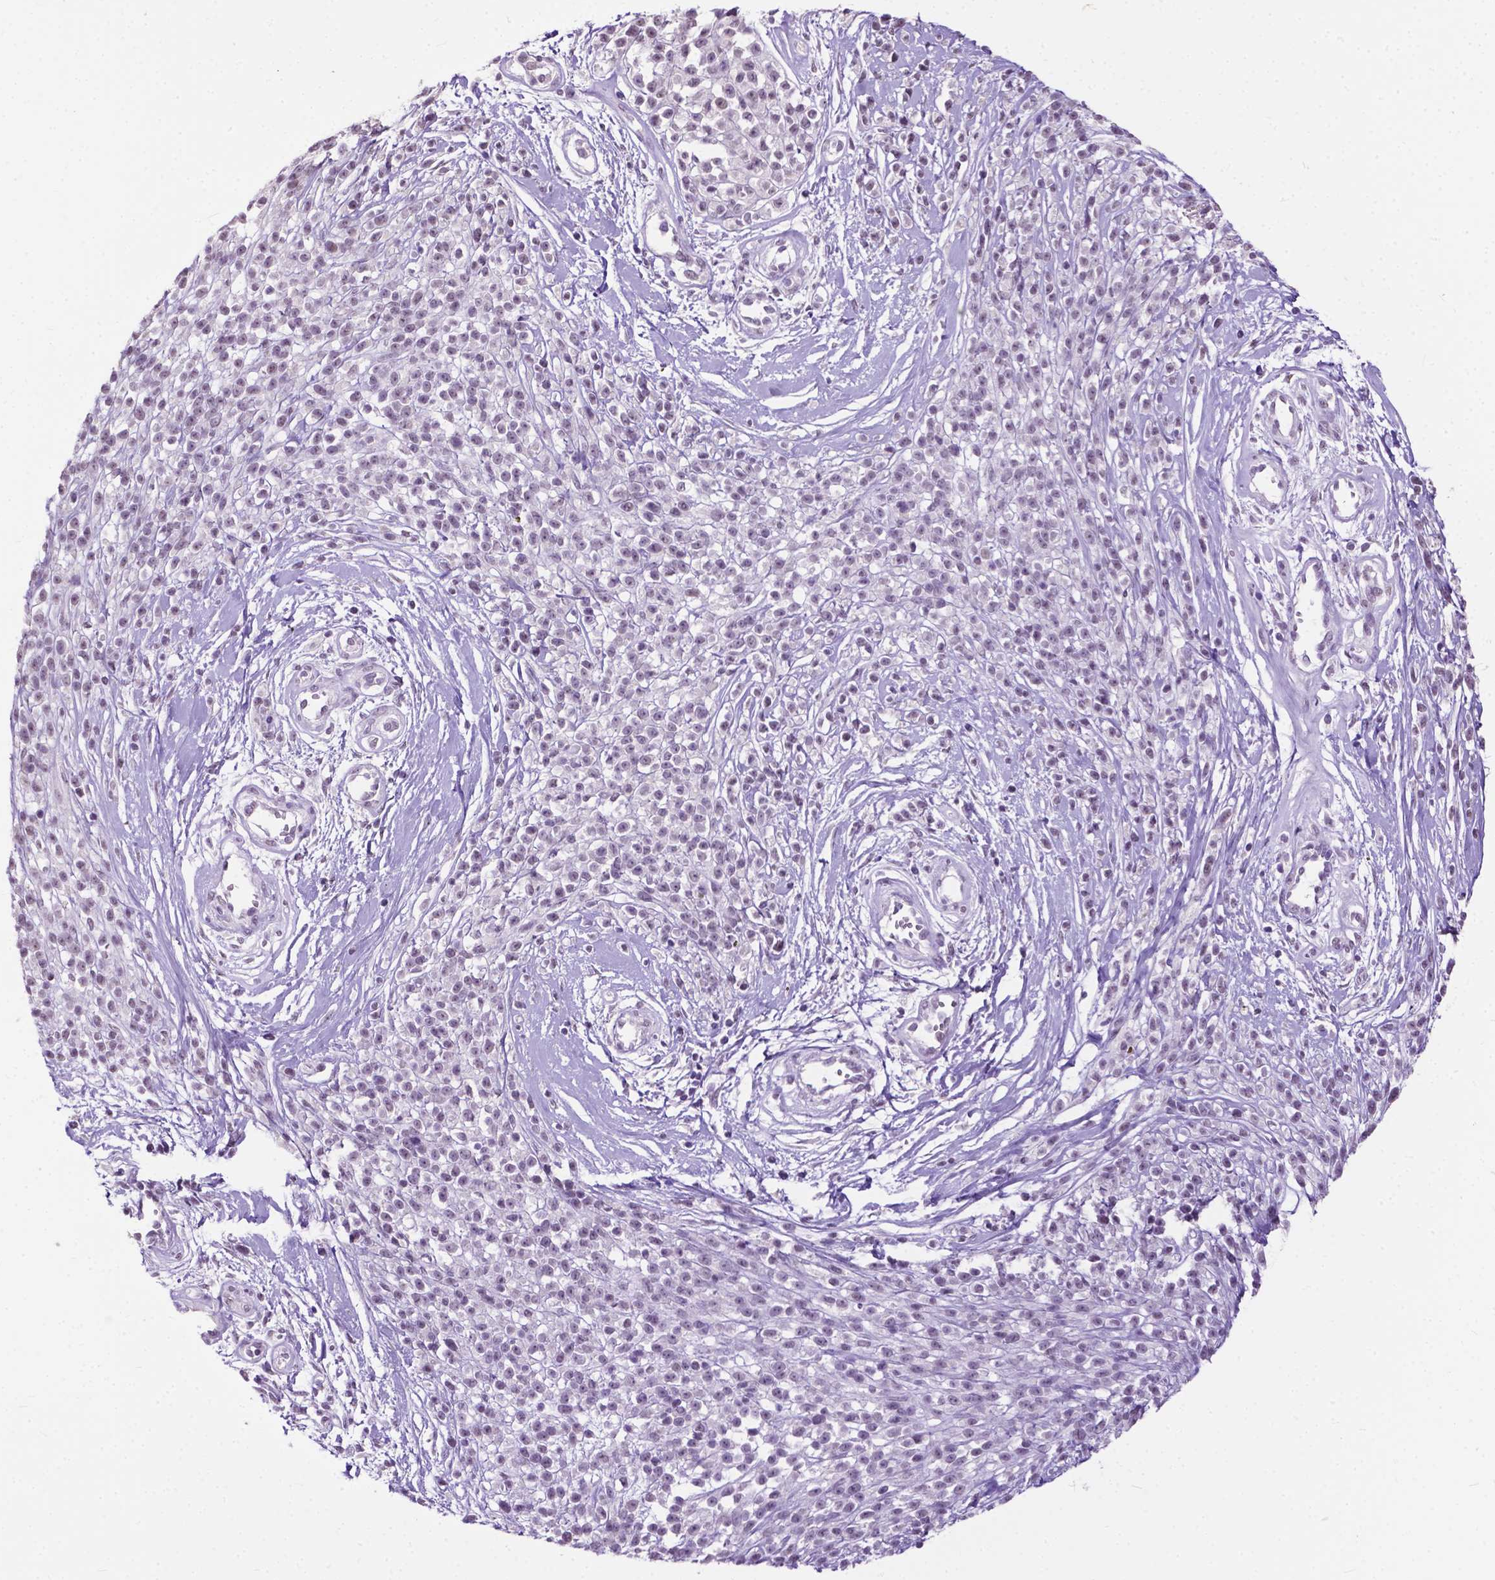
{"staining": {"intensity": "negative", "quantity": "none", "location": "none"}, "tissue": "melanoma", "cell_type": "Tumor cells", "image_type": "cancer", "snomed": [{"axis": "morphology", "description": "Malignant melanoma, NOS"}, {"axis": "topography", "description": "Skin"}, {"axis": "topography", "description": "Skin of trunk"}], "caption": "Histopathology image shows no protein expression in tumor cells of malignant melanoma tissue.", "gene": "GPR37L1", "patient": {"sex": "male", "age": 74}}